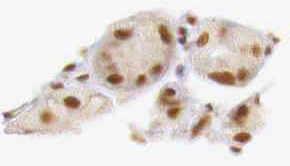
{"staining": {"intensity": "moderate", "quantity": ">75%", "location": "cytoplasmic/membranous,nuclear"}, "tissue": "stomach", "cell_type": "Glandular cells", "image_type": "normal", "snomed": [{"axis": "morphology", "description": "Normal tissue, NOS"}, {"axis": "topography", "description": "Stomach, upper"}], "caption": "IHC image of unremarkable stomach stained for a protein (brown), which demonstrates medium levels of moderate cytoplasmic/membranous,nuclear staining in about >75% of glandular cells.", "gene": "GPKOW", "patient": {"sex": "male", "age": 72}}